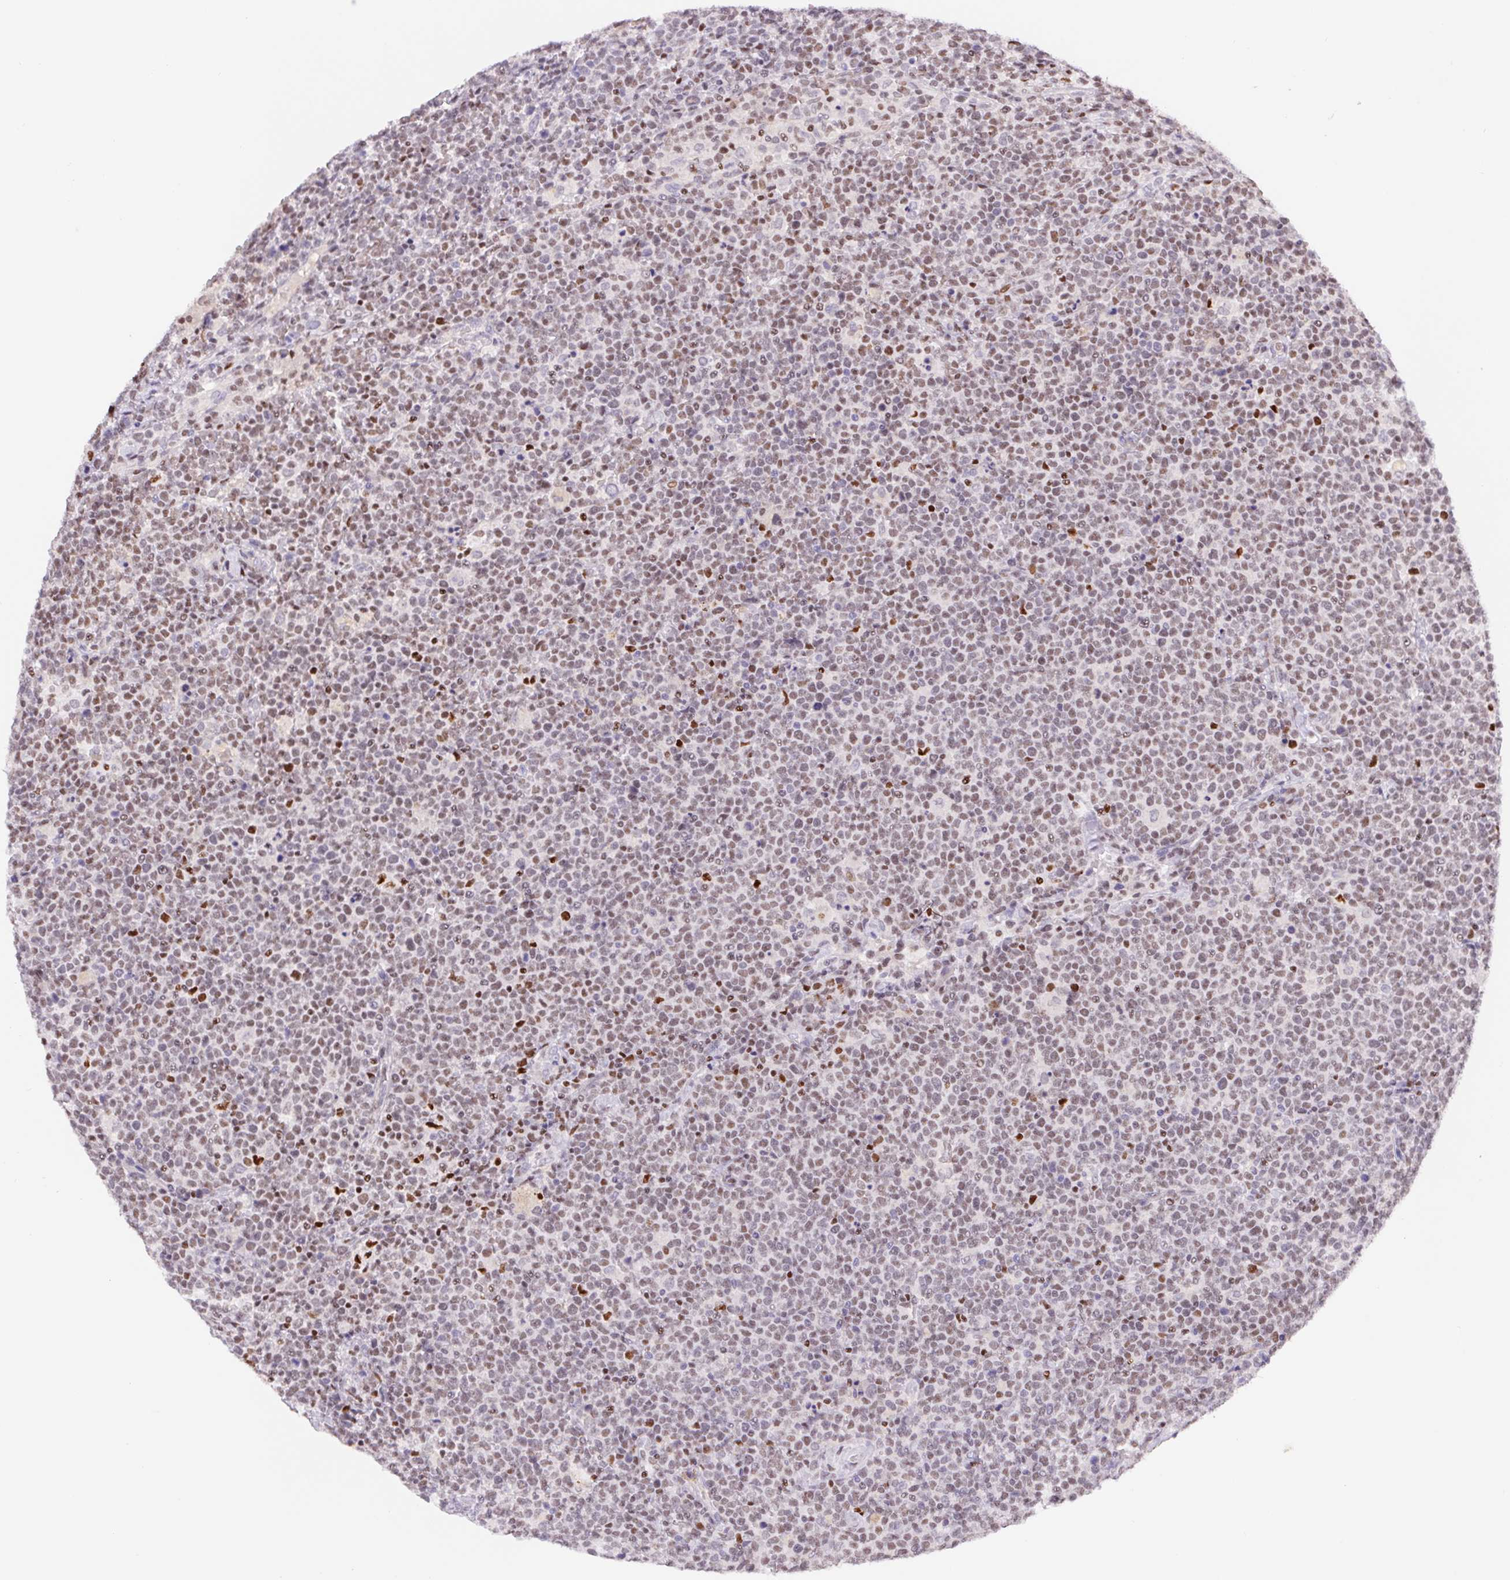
{"staining": {"intensity": "moderate", "quantity": ">75%", "location": "nuclear"}, "tissue": "lymphoma", "cell_type": "Tumor cells", "image_type": "cancer", "snomed": [{"axis": "morphology", "description": "Malignant lymphoma, non-Hodgkin's type, High grade"}, {"axis": "topography", "description": "Lymph node"}], "caption": "Immunohistochemical staining of lymphoma displays moderate nuclear protein staining in about >75% of tumor cells.", "gene": "TRERF1", "patient": {"sex": "male", "age": 61}}